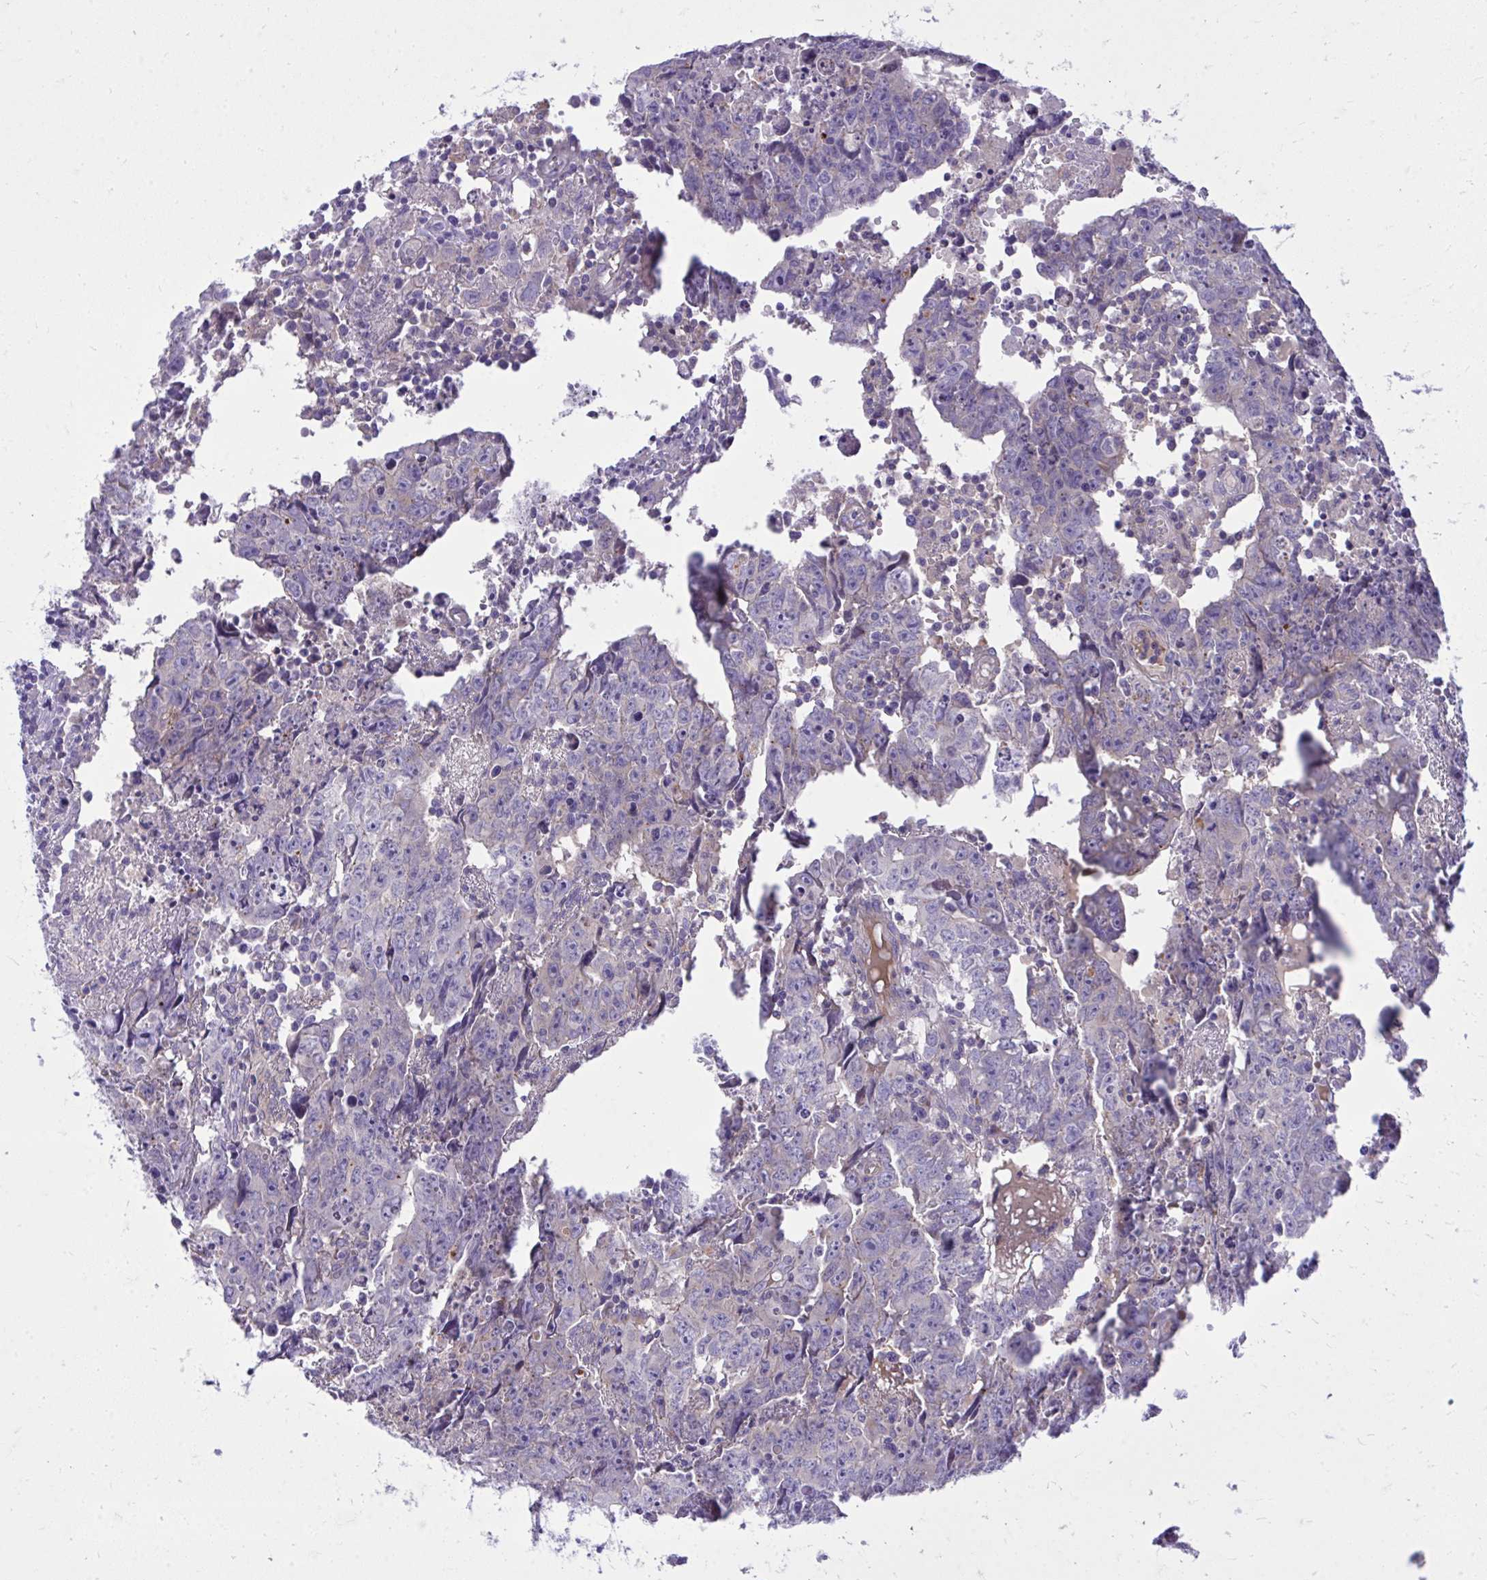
{"staining": {"intensity": "negative", "quantity": "none", "location": "none"}, "tissue": "testis cancer", "cell_type": "Tumor cells", "image_type": "cancer", "snomed": [{"axis": "morphology", "description": "Carcinoma, Embryonal, NOS"}, {"axis": "topography", "description": "Testis"}], "caption": "The immunohistochemistry (IHC) photomicrograph has no significant positivity in tumor cells of testis cancer (embryonal carcinoma) tissue.", "gene": "TP53I11", "patient": {"sex": "male", "age": 22}}